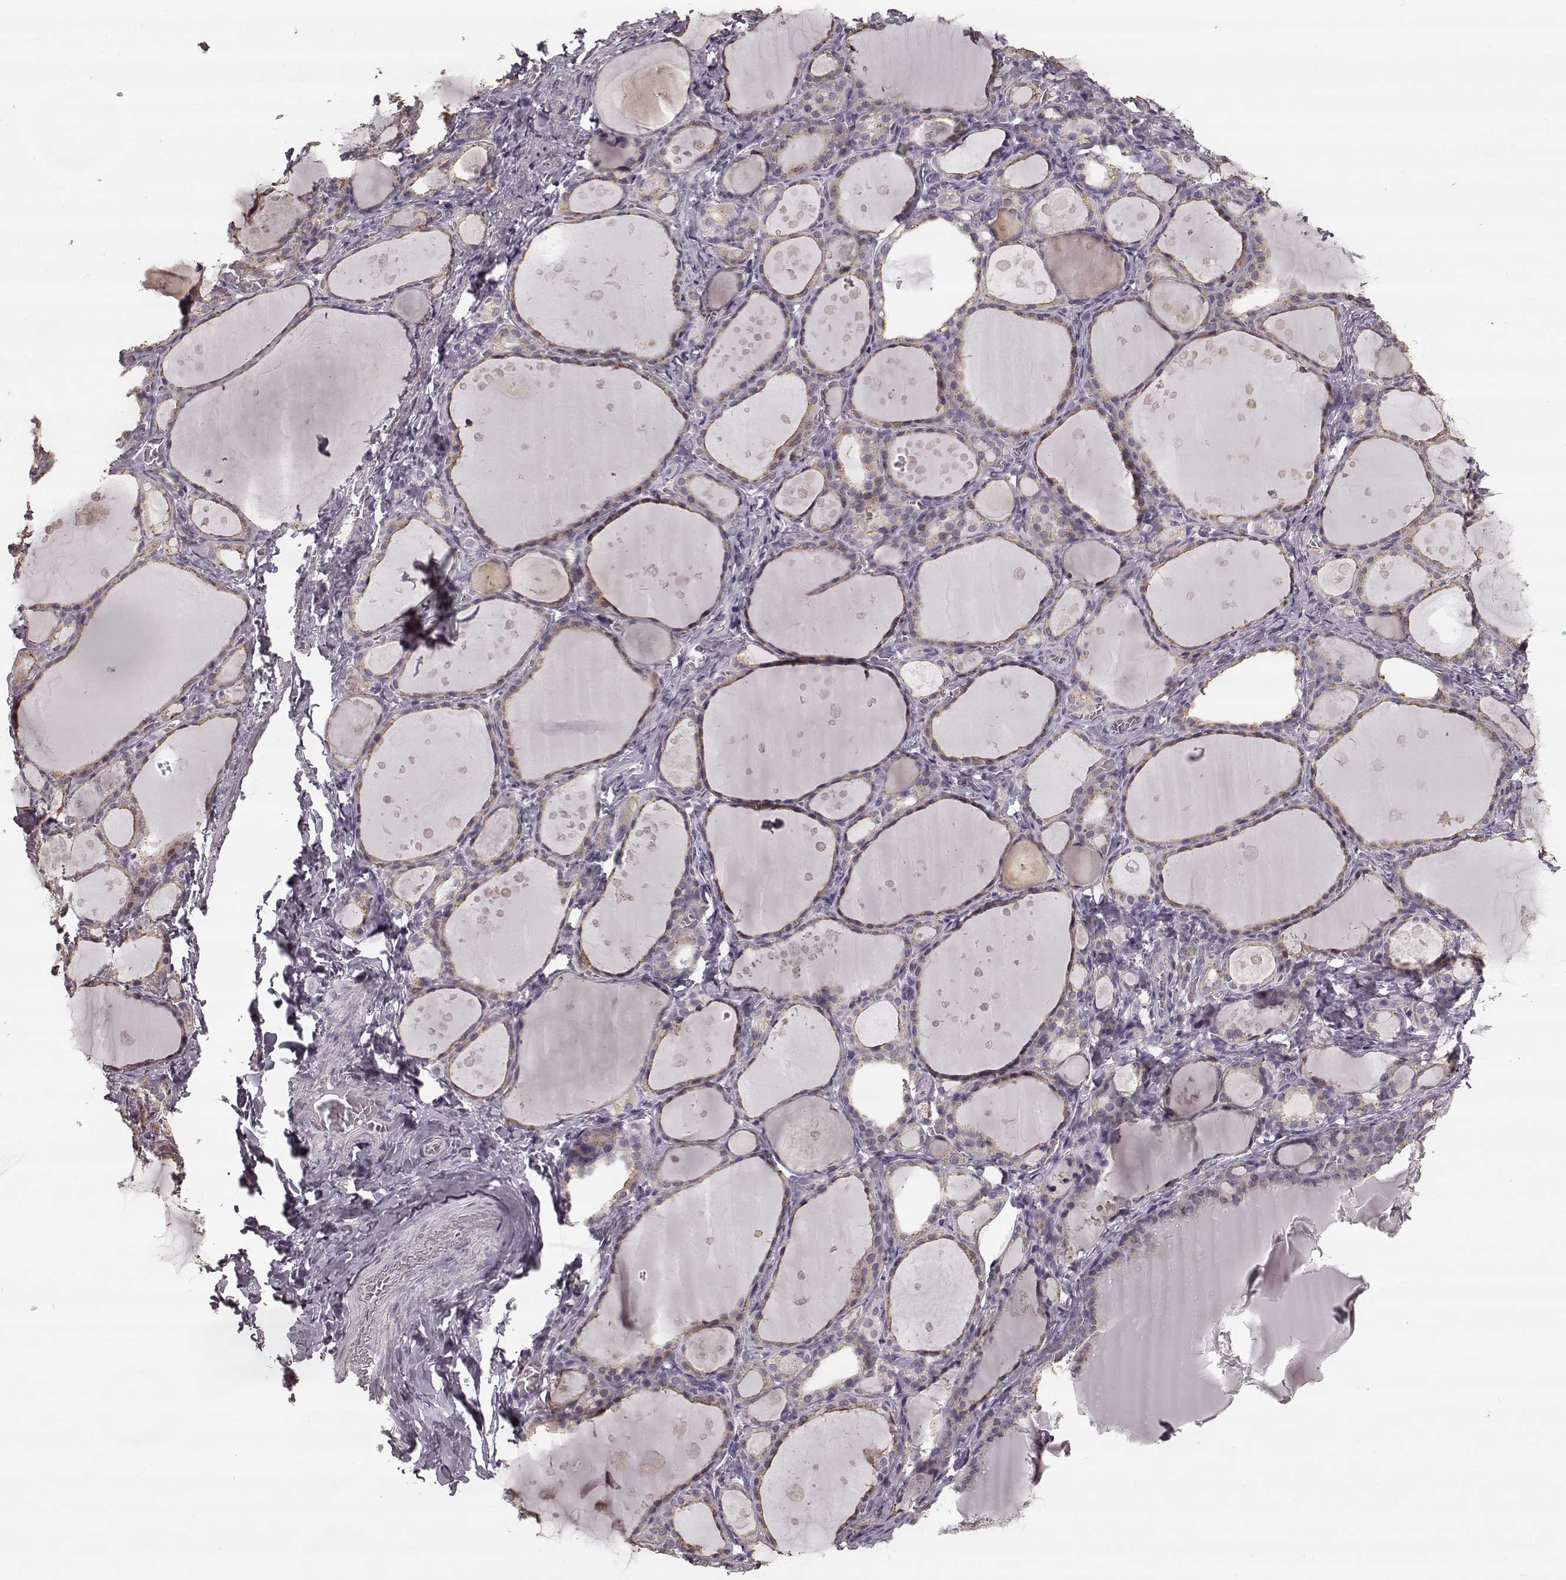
{"staining": {"intensity": "weak", "quantity": ">75%", "location": "cytoplasmic/membranous"}, "tissue": "thyroid gland", "cell_type": "Glandular cells", "image_type": "normal", "snomed": [{"axis": "morphology", "description": "Normal tissue, NOS"}, {"axis": "topography", "description": "Thyroid gland"}], "caption": "Immunohistochemical staining of normal human thyroid gland shows weak cytoplasmic/membranous protein staining in about >75% of glandular cells.", "gene": "HMMR", "patient": {"sex": "male", "age": 68}}